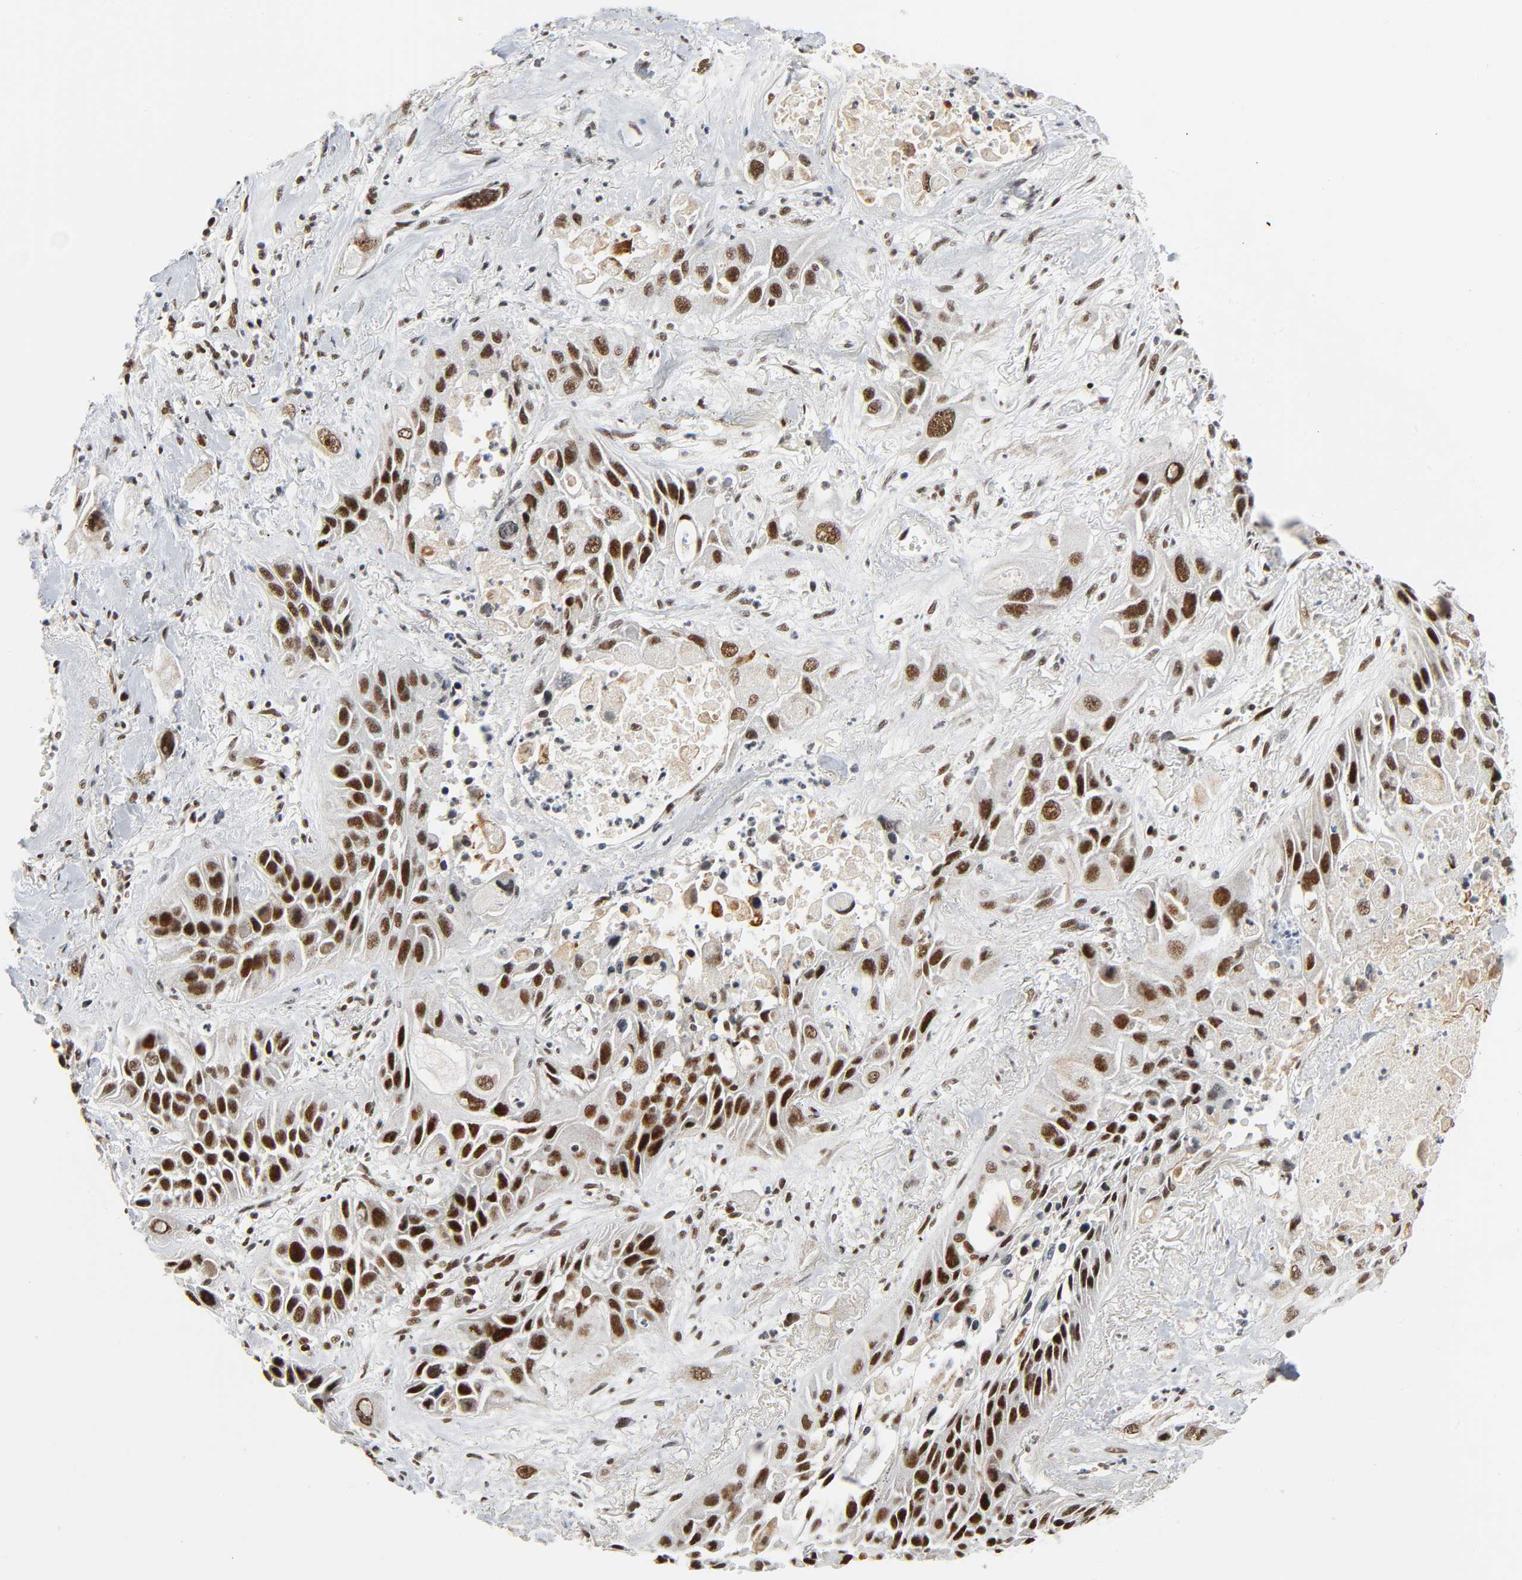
{"staining": {"intensity": "strong", "quantity": ">75%", "location": "nuclear"}, "tissue": "lung cancer", "cell_type": "Tumor cells", "image_type": "cancer", "snomed": [{"axis": "morphology", "description": "Squamous cell carcinoma, NOS"}, {"axis": "topography", "description": "Lung"}], "caption": "Lung cancer stained with a brown dye displays strong nuclear positive positivity in about >75% of tumor cells.", "gene": "CDK9", "patient": {"sex": "female", "age": 76}}